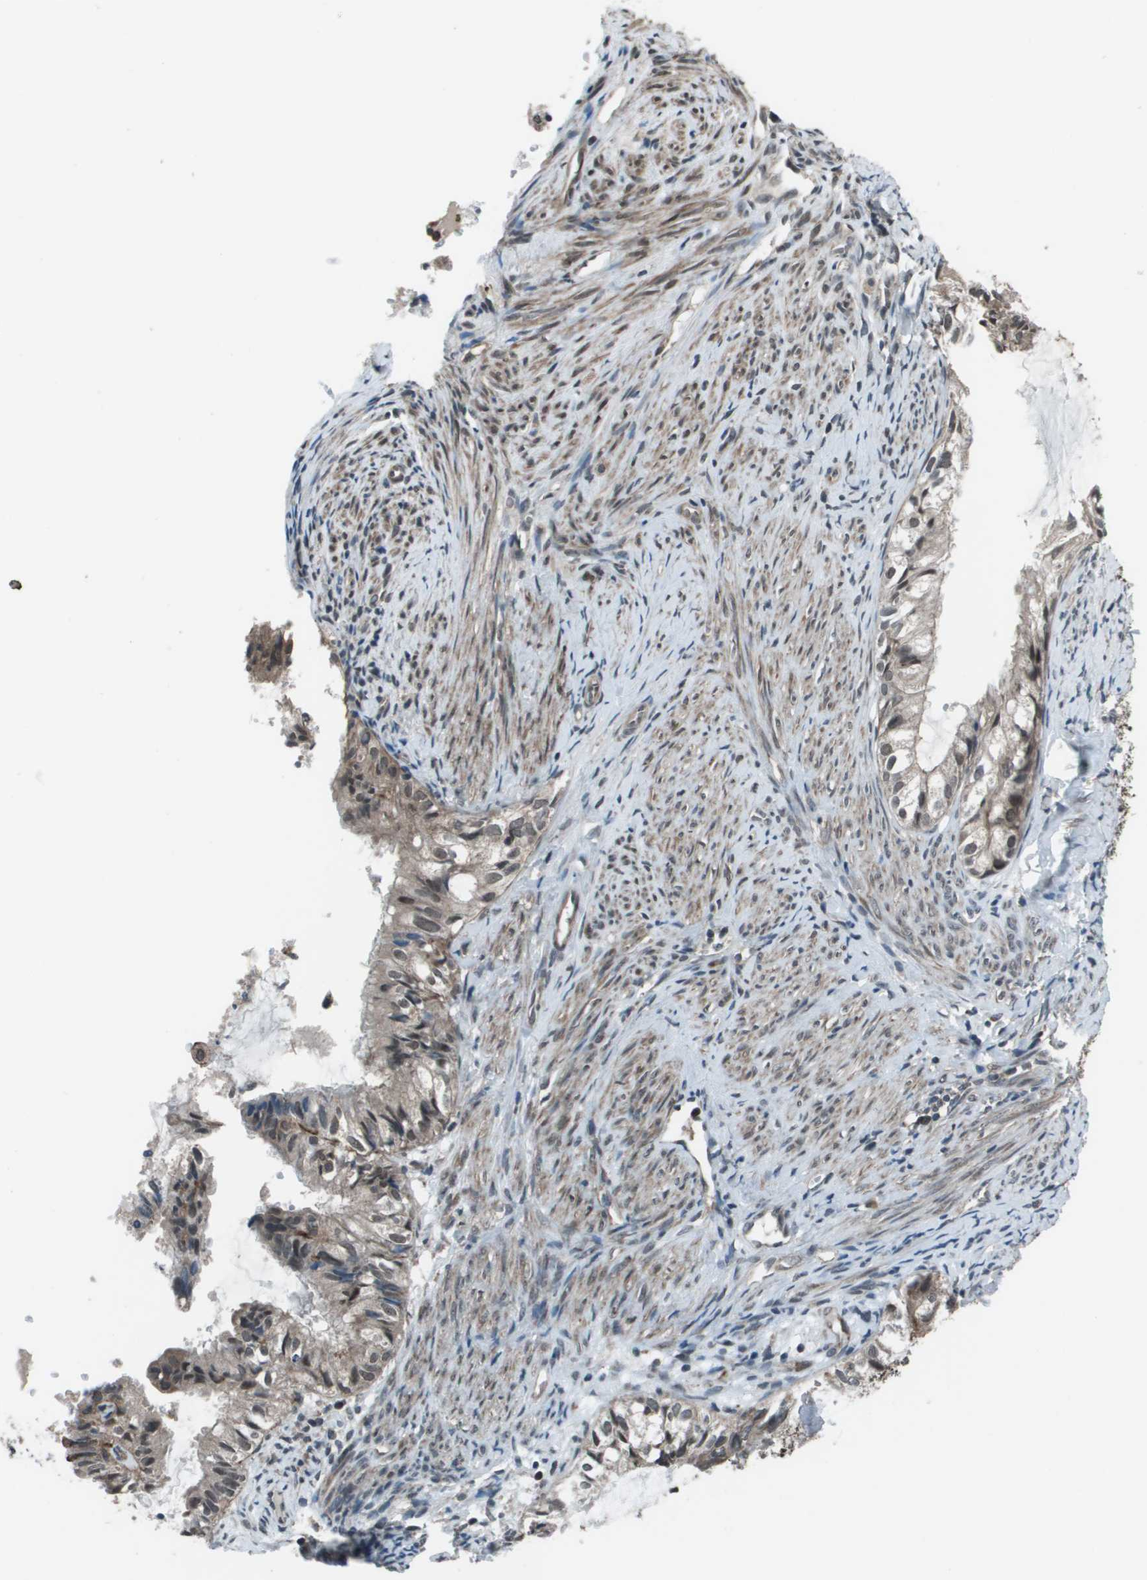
{"staining": {"intensity": "weak", "quantity": "25%-75%", "location": "cytoplasmic/membranous,nuclear"}, "tissue": "cervical cancer", "cell_type": "Tumor cells", "image_type": "cancer", "snomed": [{"axis": "morphology", "description": "Normal tissue, NOS"}, {"axis": "morphology", "description": "Adenocarcinoma, NOS"}, {"axis": "topography", "description": "Cervix"}, {"axis": "topography", "description": "Endometrium"}], "caption": "Tumor cells reveal low levels of weak cytoplasmic/membranous and nuclear positivity in approximately 25%-75% of cells in cervical adenocarcinoma.", "gene": "PPFIA1", "patient": {"sex": "female", "age": 86}}